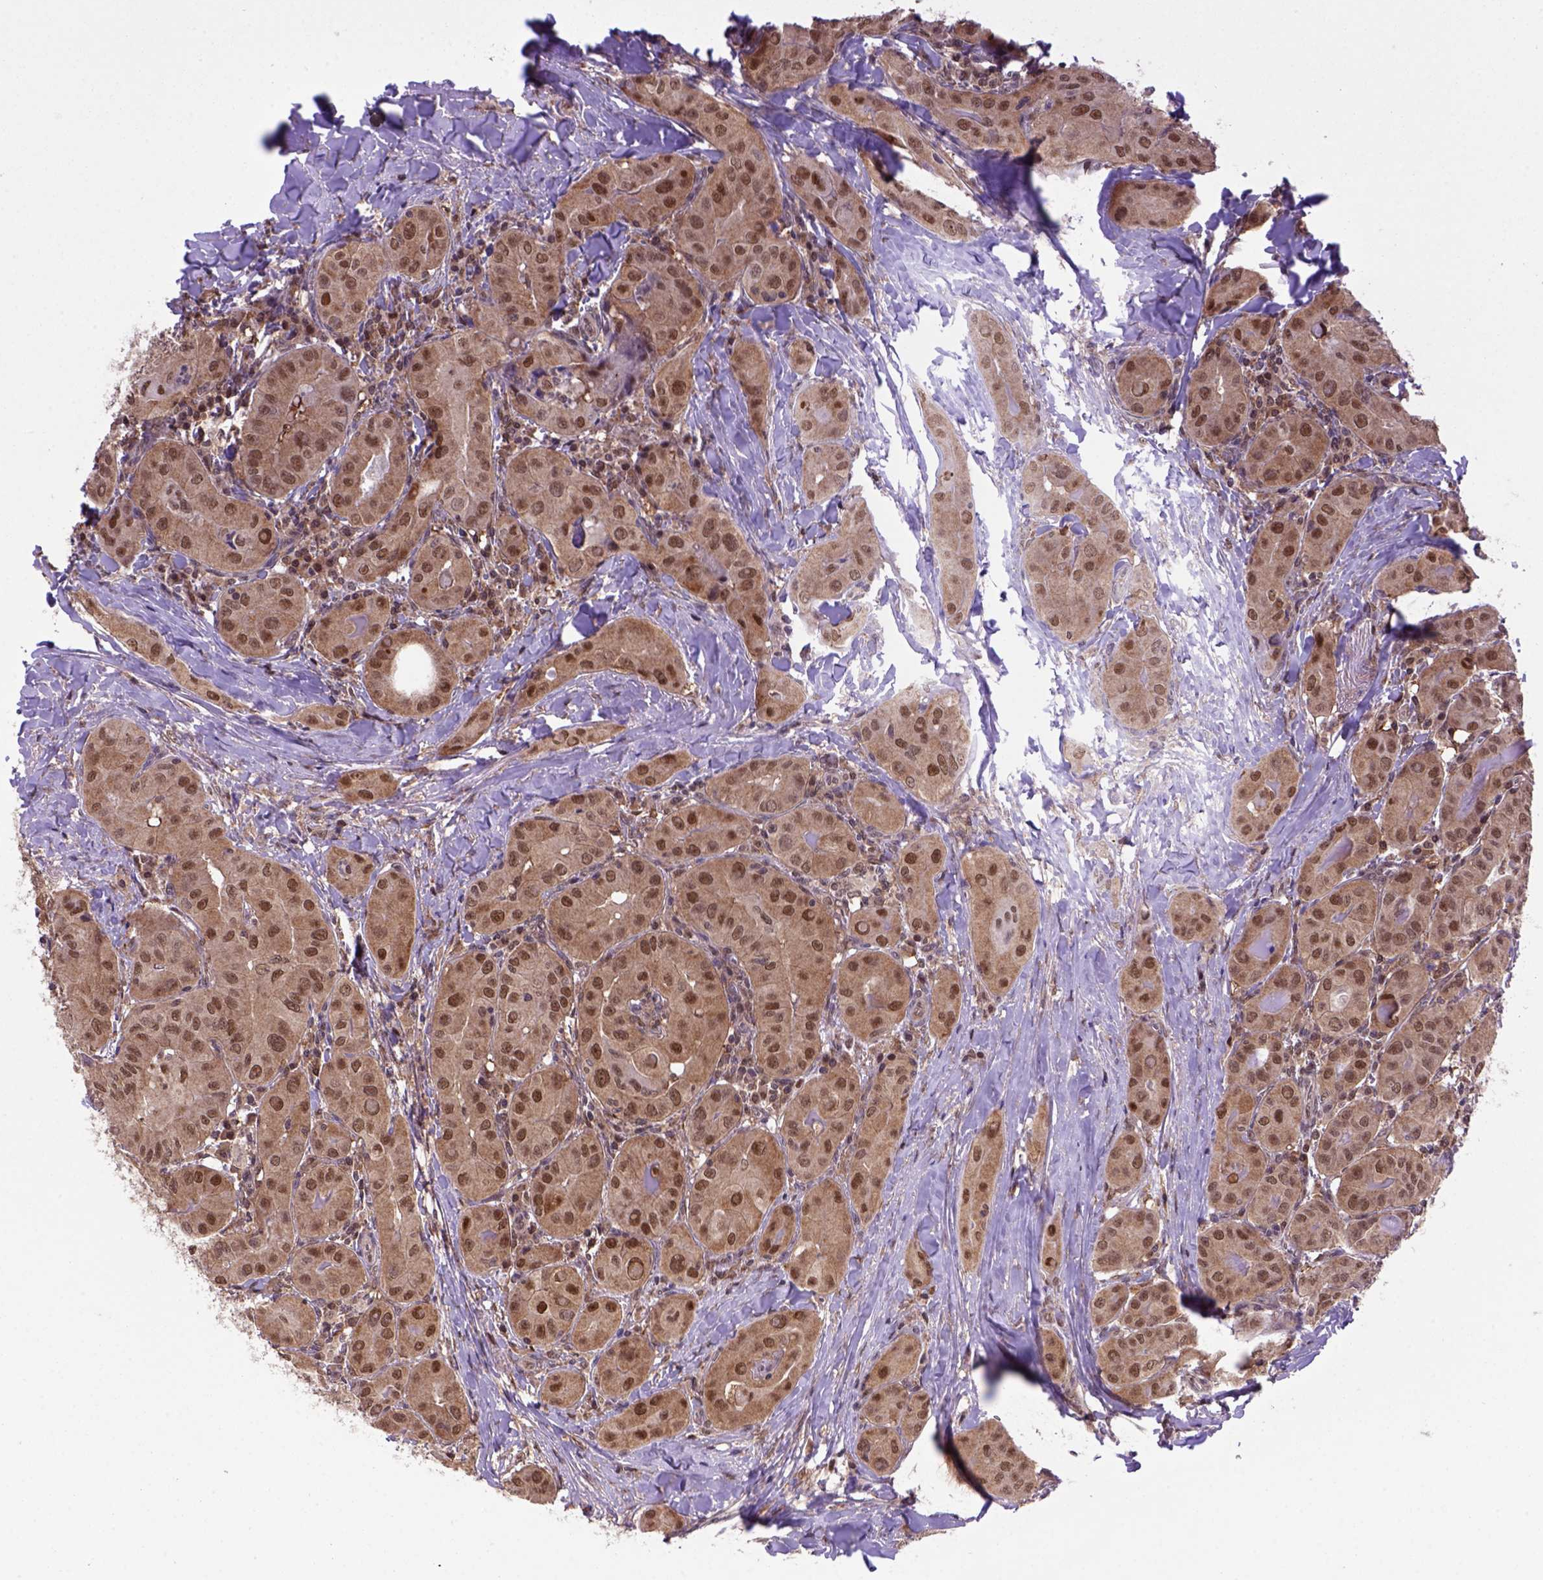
{"staining": {"intensity": "moderate", "quantity": ">75%", "location": "cytoplasmic/membranous,nuclear"}, "tissue": "thyroid cancer", "cell_type": "Tumor cells", "image_type": "cancer", "snomed": [{"axis": "morphology", "description": "Papillary adenocarcinoma, NOS"}, {"axis": "topography", "description": "Thyroid gland"}], "caption": "High-magnification brightfield microscopy of thyroid papillary adenocarcinoma stained with DAB (3,3'-diaminobenzidine) (brown) and counterstained with hematoxylin (blue). tumor cells exhibit moderate cytoplasmic/membranous and nuclear expression is identified in approximately>75% of cells.", "gene": "PSMC2", "patient": {"sex": "female", "age": 37}}